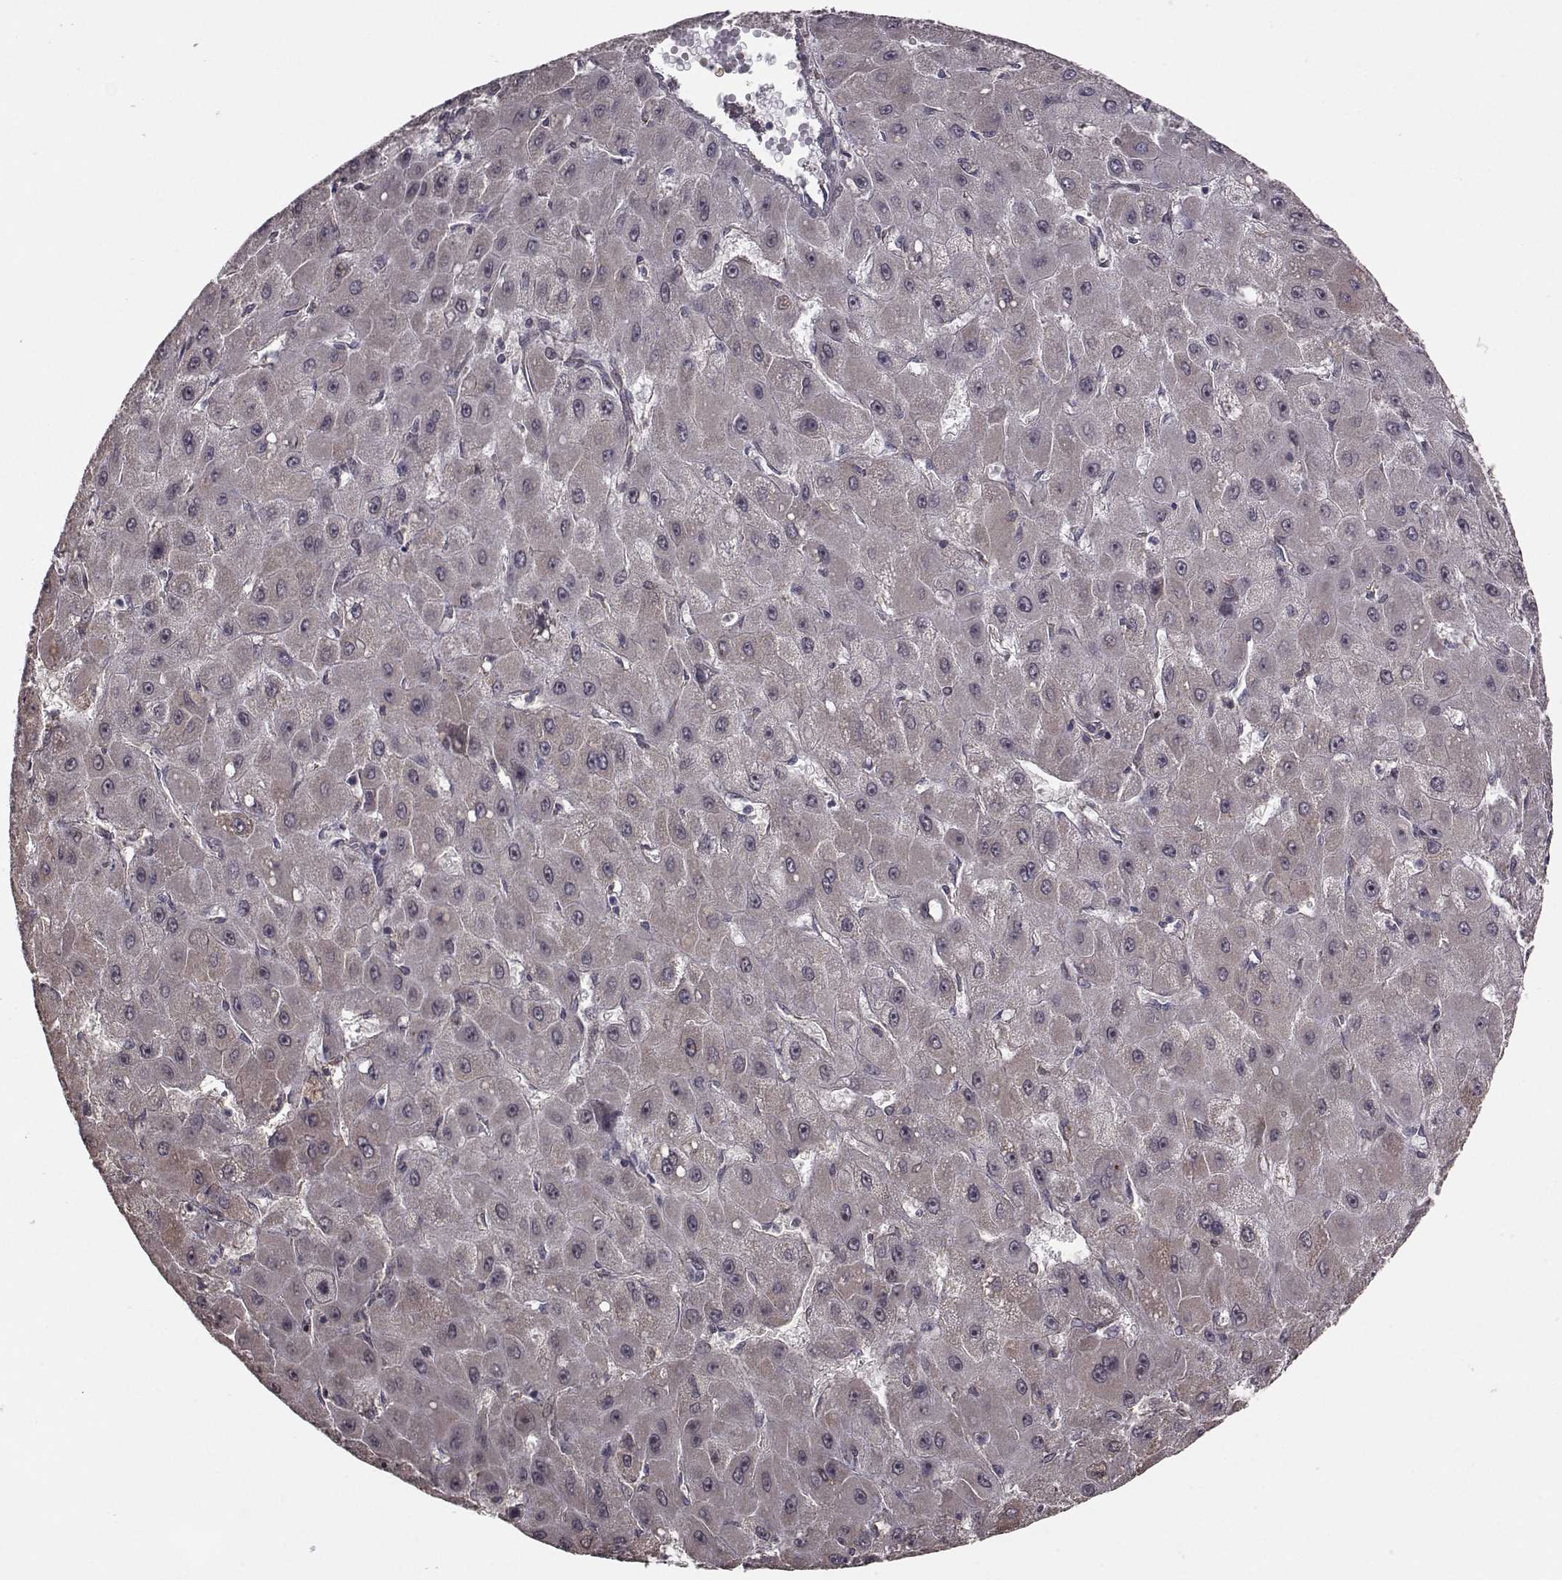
{"staining": {"intensity": "negative", "quantity": "none", "location": "none"}, "tissue": "liver cancer", "cell_type": "Tumor cells", "image_type": "cancer", "snomed": [{"axis": "morphology", "description": "Carcinoma, Hepatocellular, NOS"}, {"axis": "topography", "description": "Liver"}], "caption": "IHC photomicrograph of human hepatocellular carcinoma (liver) stained for a protein (brown), which demonstrates no staining in tumor cells.", "gene": "TRIP10", "patient": {"sex": "female", "age": 25}}